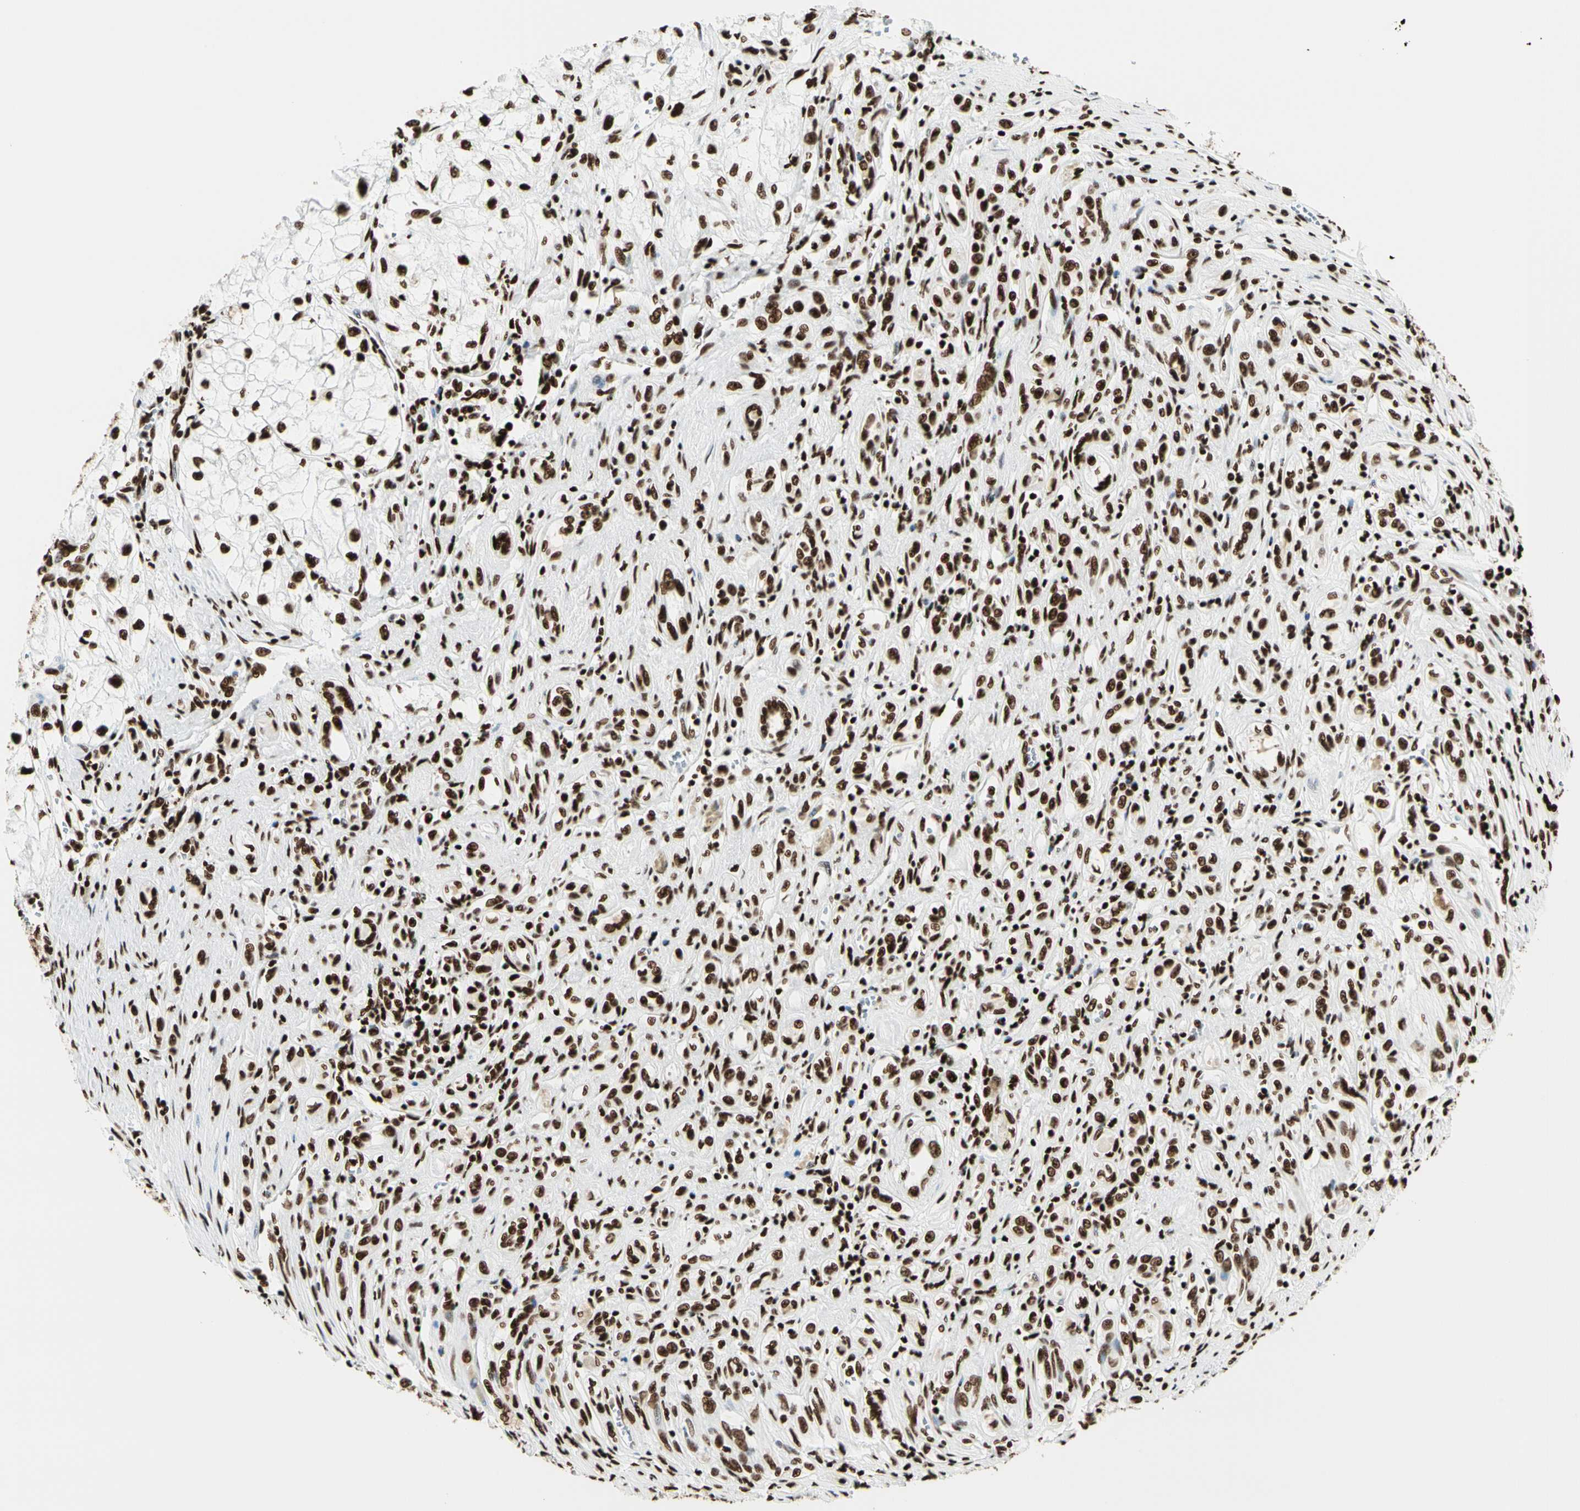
{"staining": {"intensity": "strong", "quantity": ">75%", "location": "nuclear"}, "tissue": "renal cancer", "cell_type": "Tumor cells", "image_type": "cancer", "snomed": [{"axis": "morphology", "description": "Adenocarcinoma, NOS"}, {"axis": "topography", "description": "Kidney"}], "caption": "A histopathology image of human renal cancer stained for a protein reveals strong nuclear brown staining in tumor cells. (Stains: DAB (3,3'-diaminobenzidine) in brown, nuclei in blue, Microscopy: brightfield microscopy at high magnification).", "gene": "CCAR1", "patient": {"sex": "female", "age": 70}}